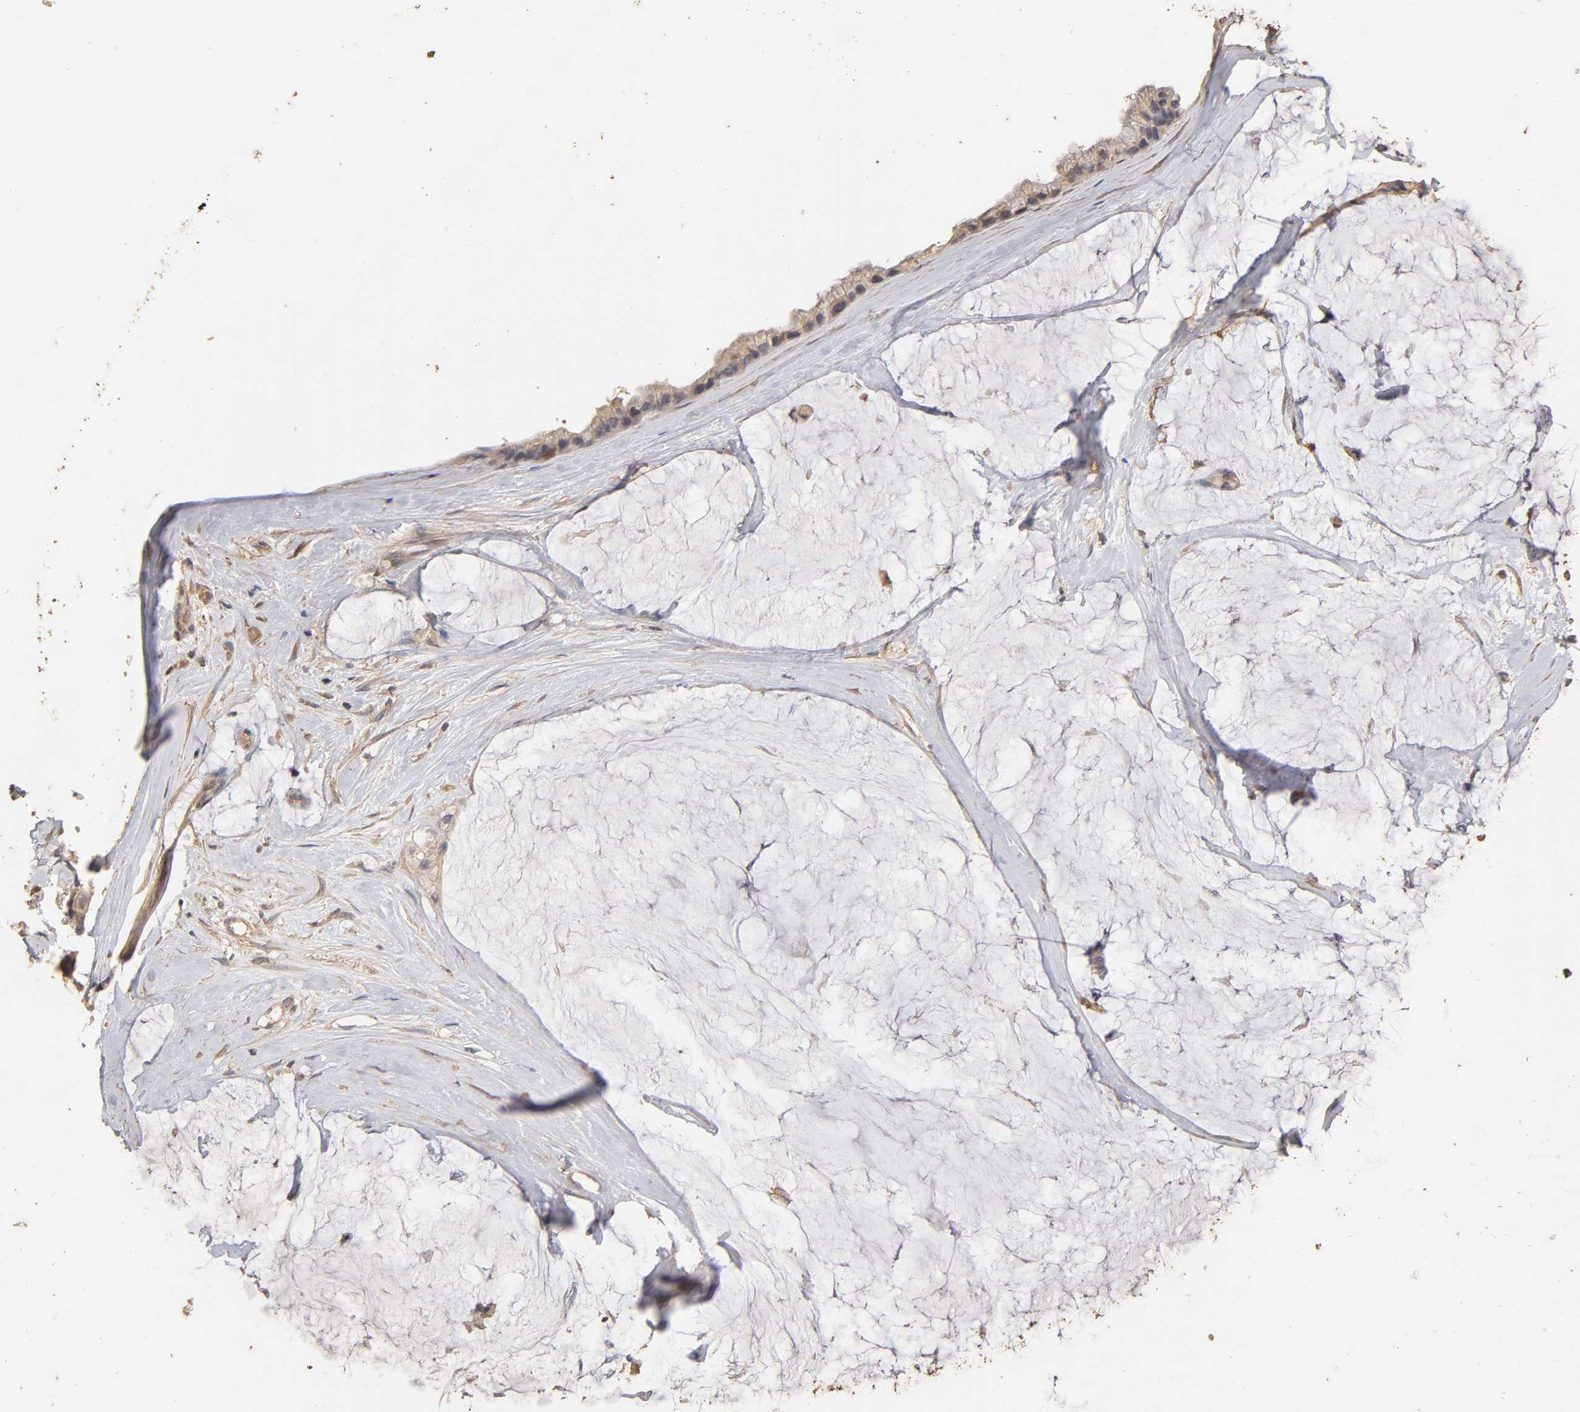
{"staining": {"intensity": "weak", "quantity": "<25%", "location": "cytoplasmic/membranous"}, "tissue": "ovarian cancer", "cell_type": "Tumor cells", "image_type": "cancer", "snomed": [{"axis": "morphology", "description": "Cystadenocarcinoma, mucinous, NOS"}, {"axis": "topography", "description": "Ovary"}], "caption": "A histopathology image of ovarian mucinous cystadenocarcinoma stained for a protein exhibits no brown staining in tumor cells.", "gene": "VSIG4", "patient": {"sex": "female", "age": 39}}